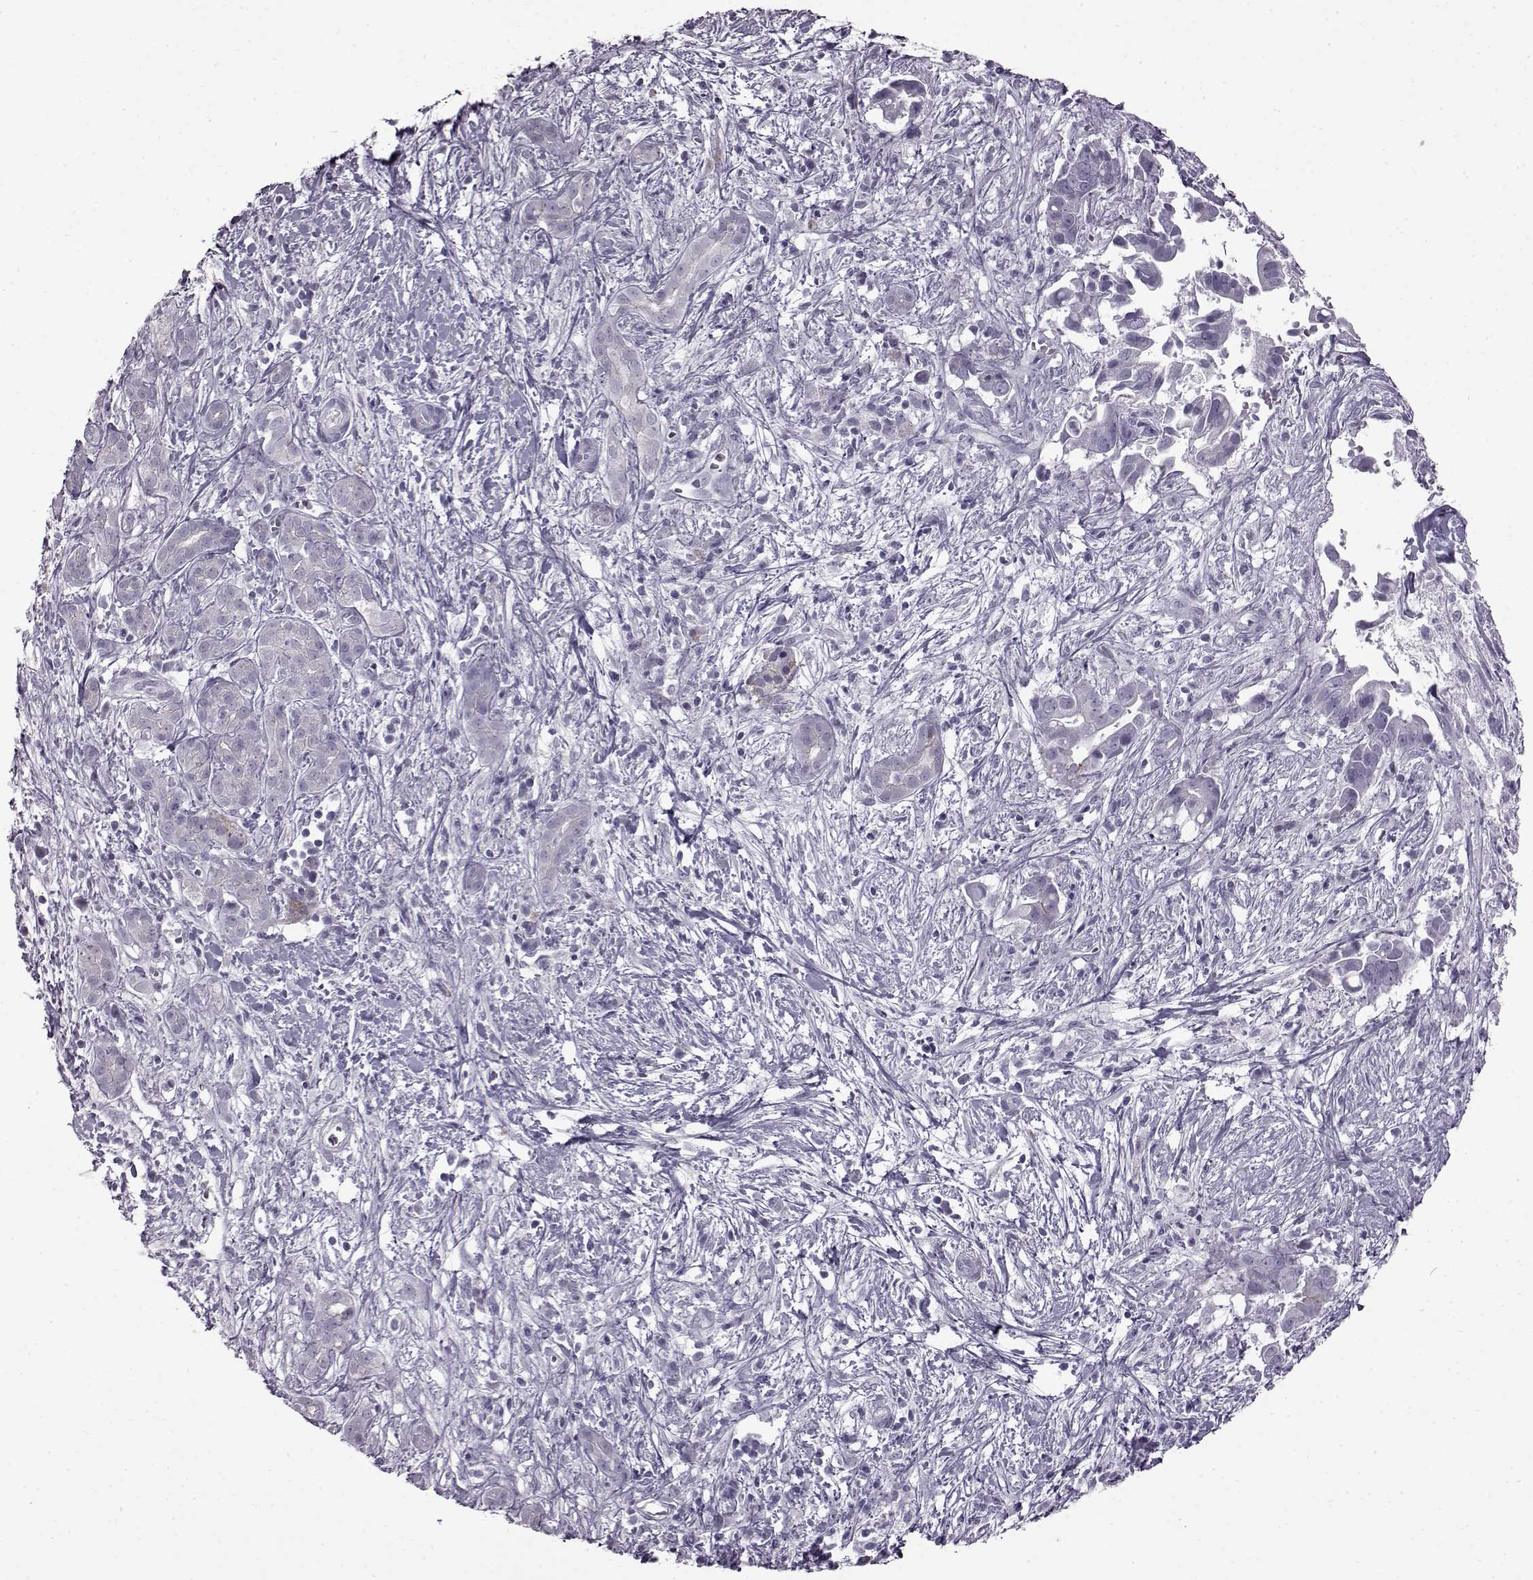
{"staining": {"intensity": "negative", "quantity": "none", "location": "none"}, "tissue": "pancreatic cancer", "cell_type": "Tumor cells", "image_type": "cancer", "snomed": [{"axis": "morphology", "description": "Adenocarcinoma, NOS"}, {"axis": "topography", "description": "Pancreas"}], "caption": "This histopathology image is of adenocarcinoma (pancreatic) stained with immunohistochemistry to label a protein in brown with the nuclei are counter-stained blue. There is no expression in tumor cells.", "gene": "SLC28A2", "patient": {"sex": "male", "age": 61}}